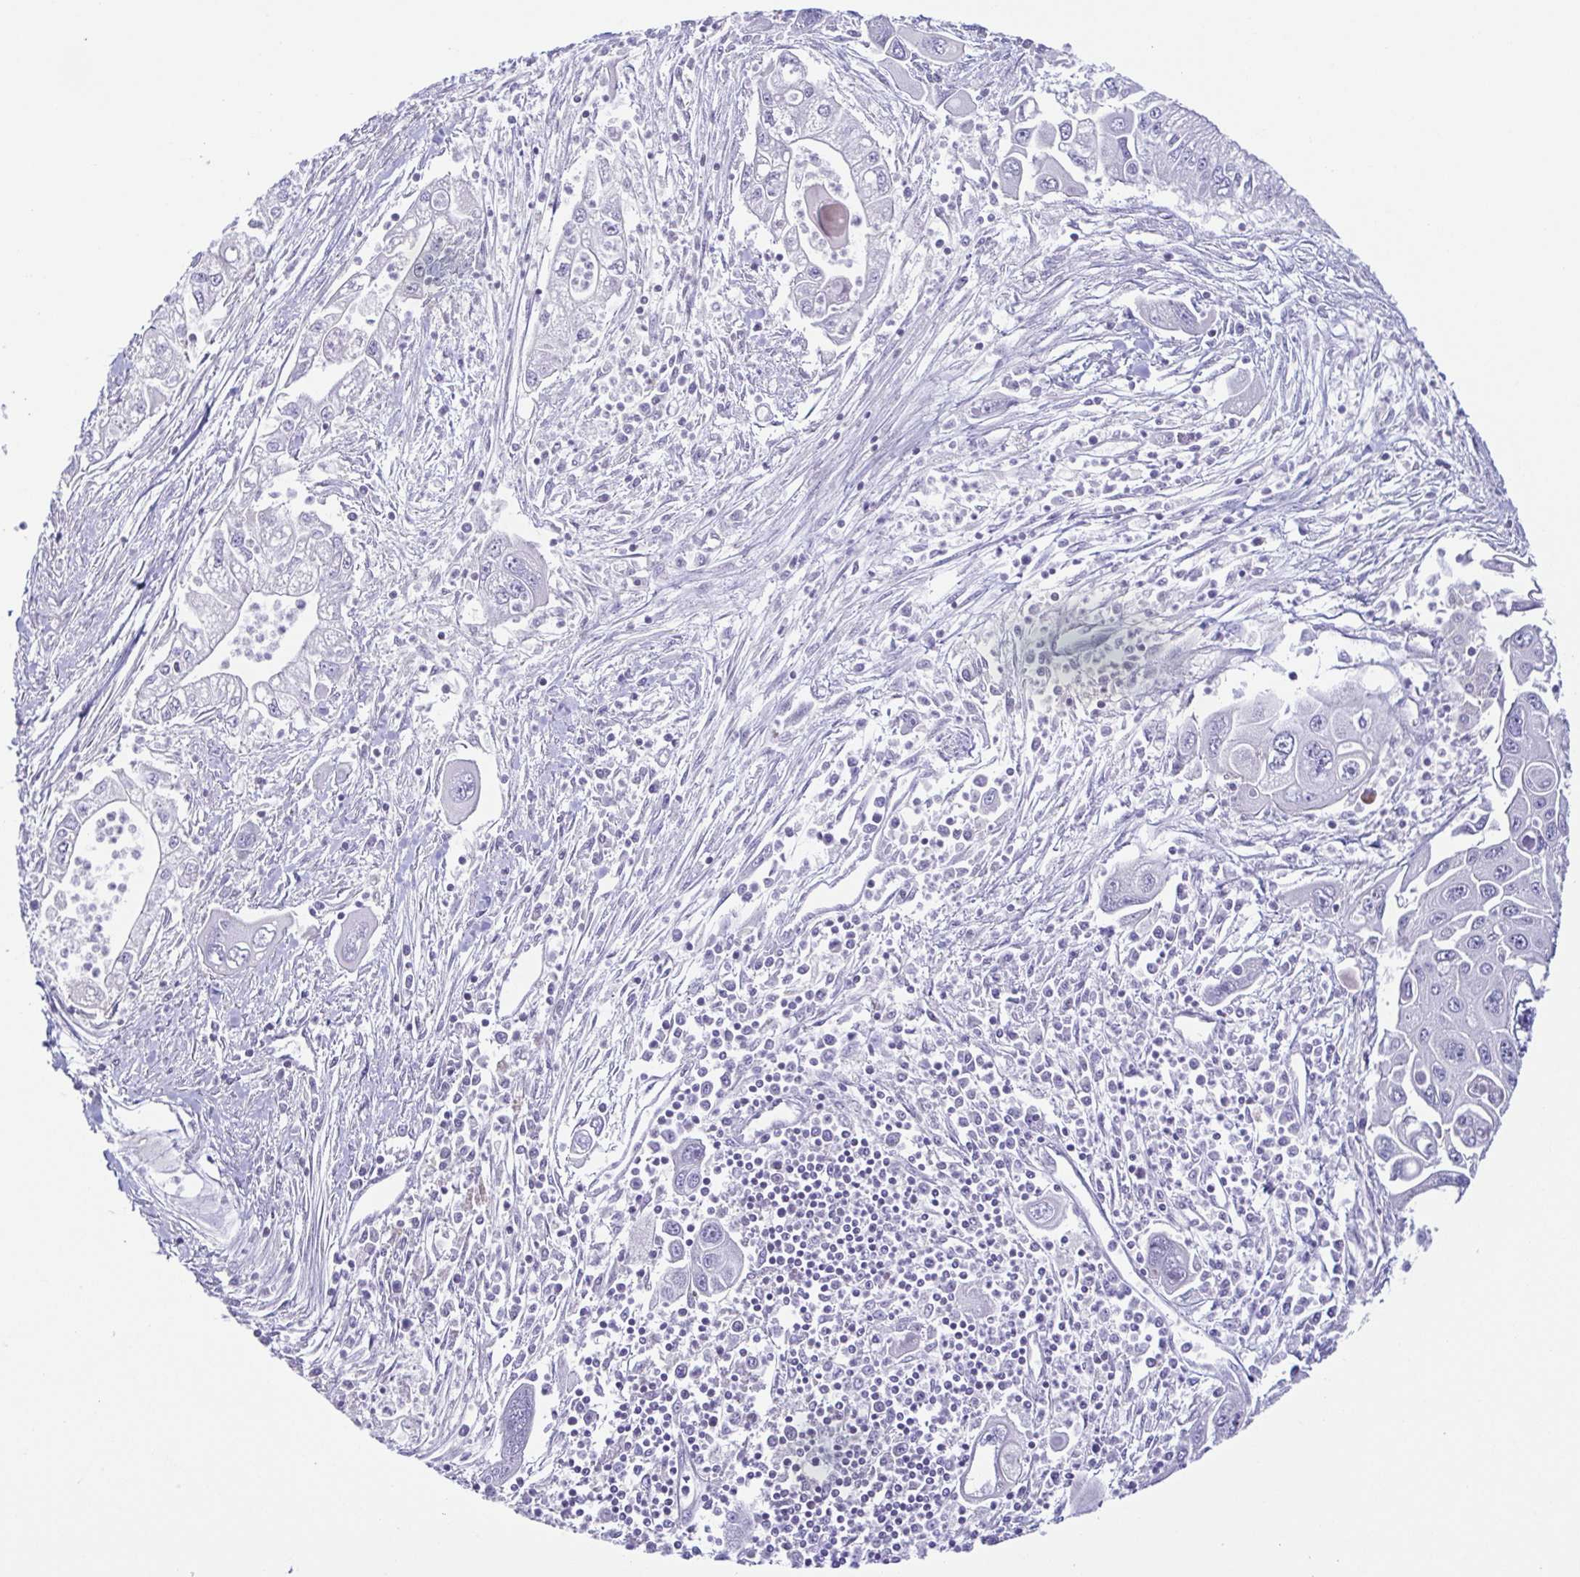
{"staining": {"intensity": "negative", "quantity": "none", "location": "none"}, "tissue": "pancreatic cancer", "cell_type": "Tumor cells", "image_type": "cancer", "snomed": [{"axis": "morphology", "description": "Adenocarcinoma, NOS"}, {"axis": "topography", "description": "Pancreas"}], "caption": "Immunohistochemistry of human adenocarcinoma (pancreatic) shows no expression in tumor cells.", "gene": "UBE2Q1", "patient": {"sex": "male", "age": 70}}